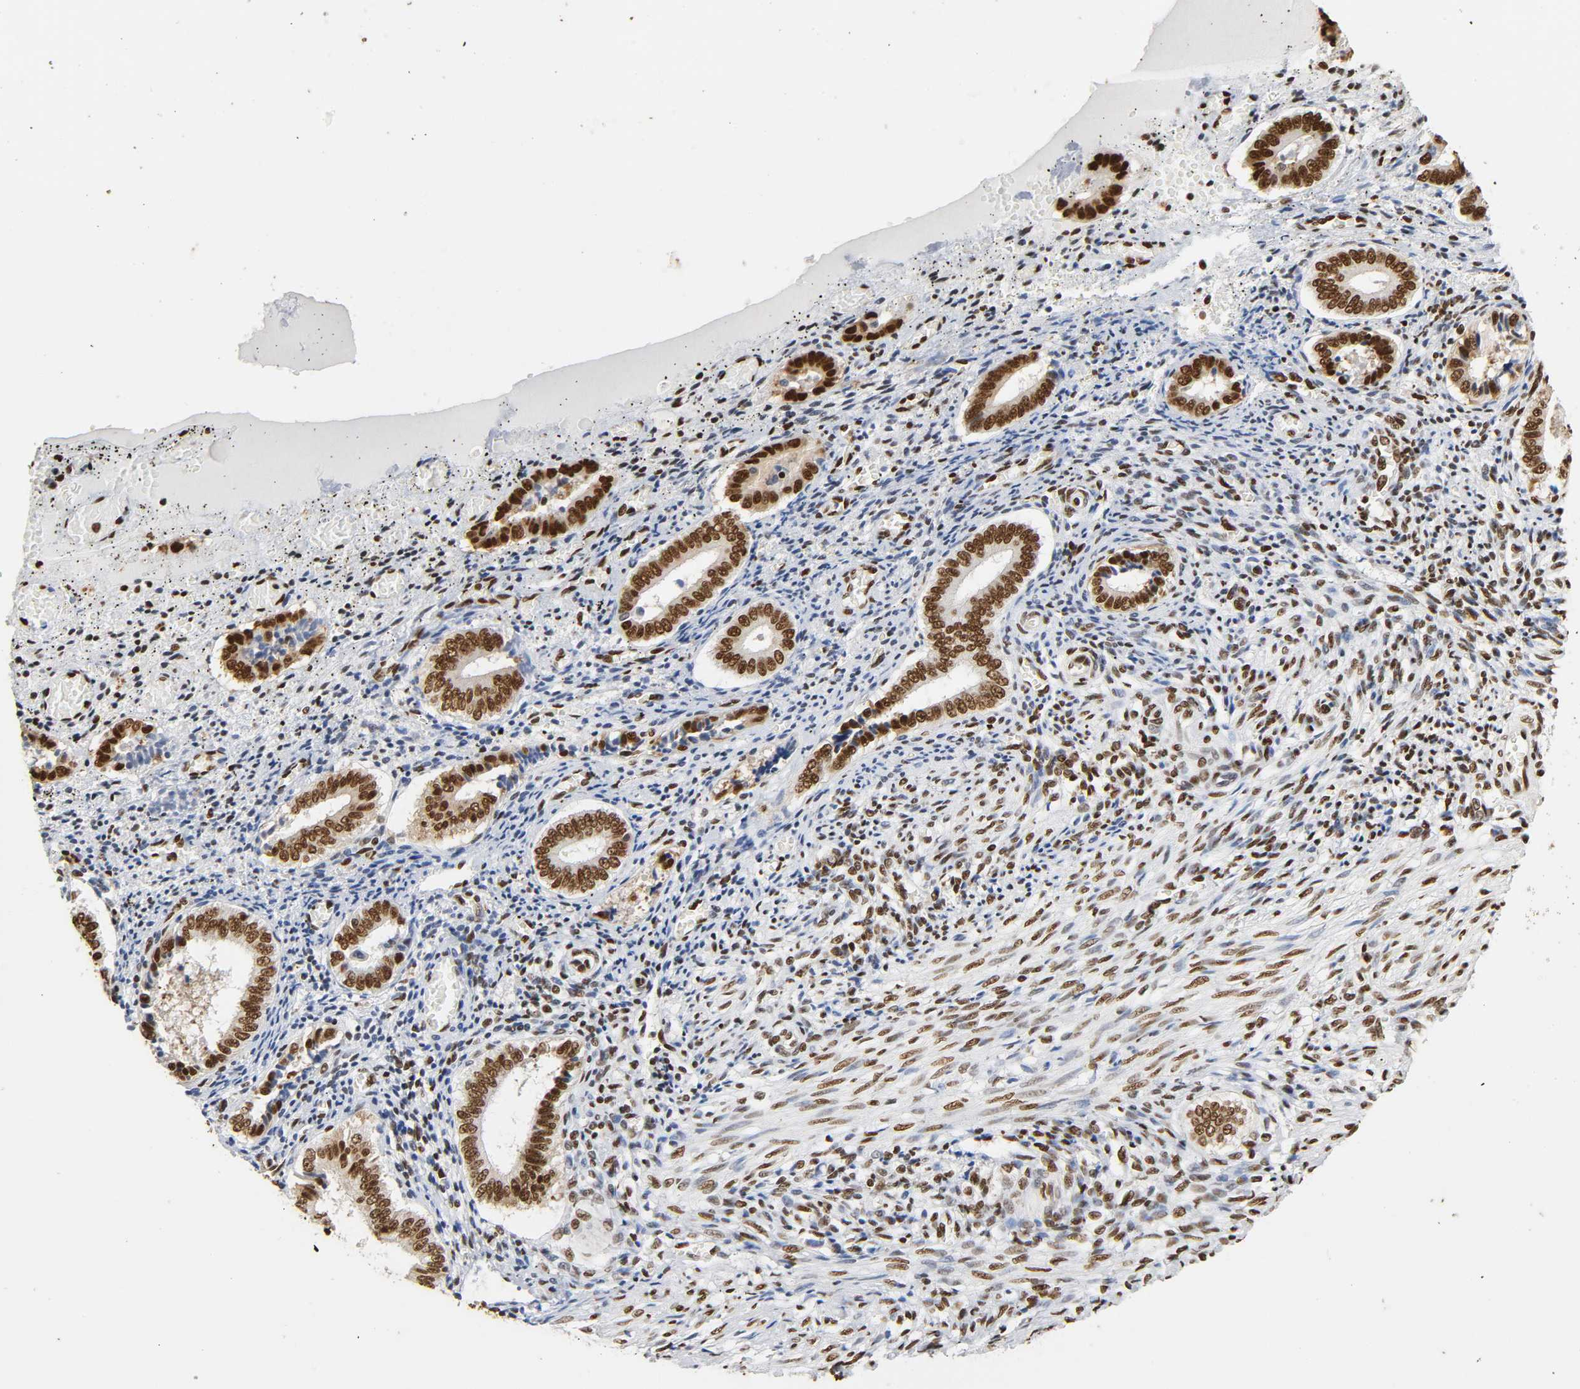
{"staining": {"intensity": "strong", "quantity": ">75%", "location": "nuclear"}, "tissue": "endometrium", "cell_type": "Cells in endometrial stroma", "image_type": "normal", "snomed": [{"axis": "morphology", "description": "Normal tissue, NOS"}, {"axis": "topography", "description": "Endometrium"}], "caption": "This image demonstrates immunohistochemistry (IHC) staining of normal human endometrium, with high strong nuclear staining in approximately >75% of cells in endometrial stroma.", "gene": "HNRNPC", "patient": {"sex": "female", "age": 42}}